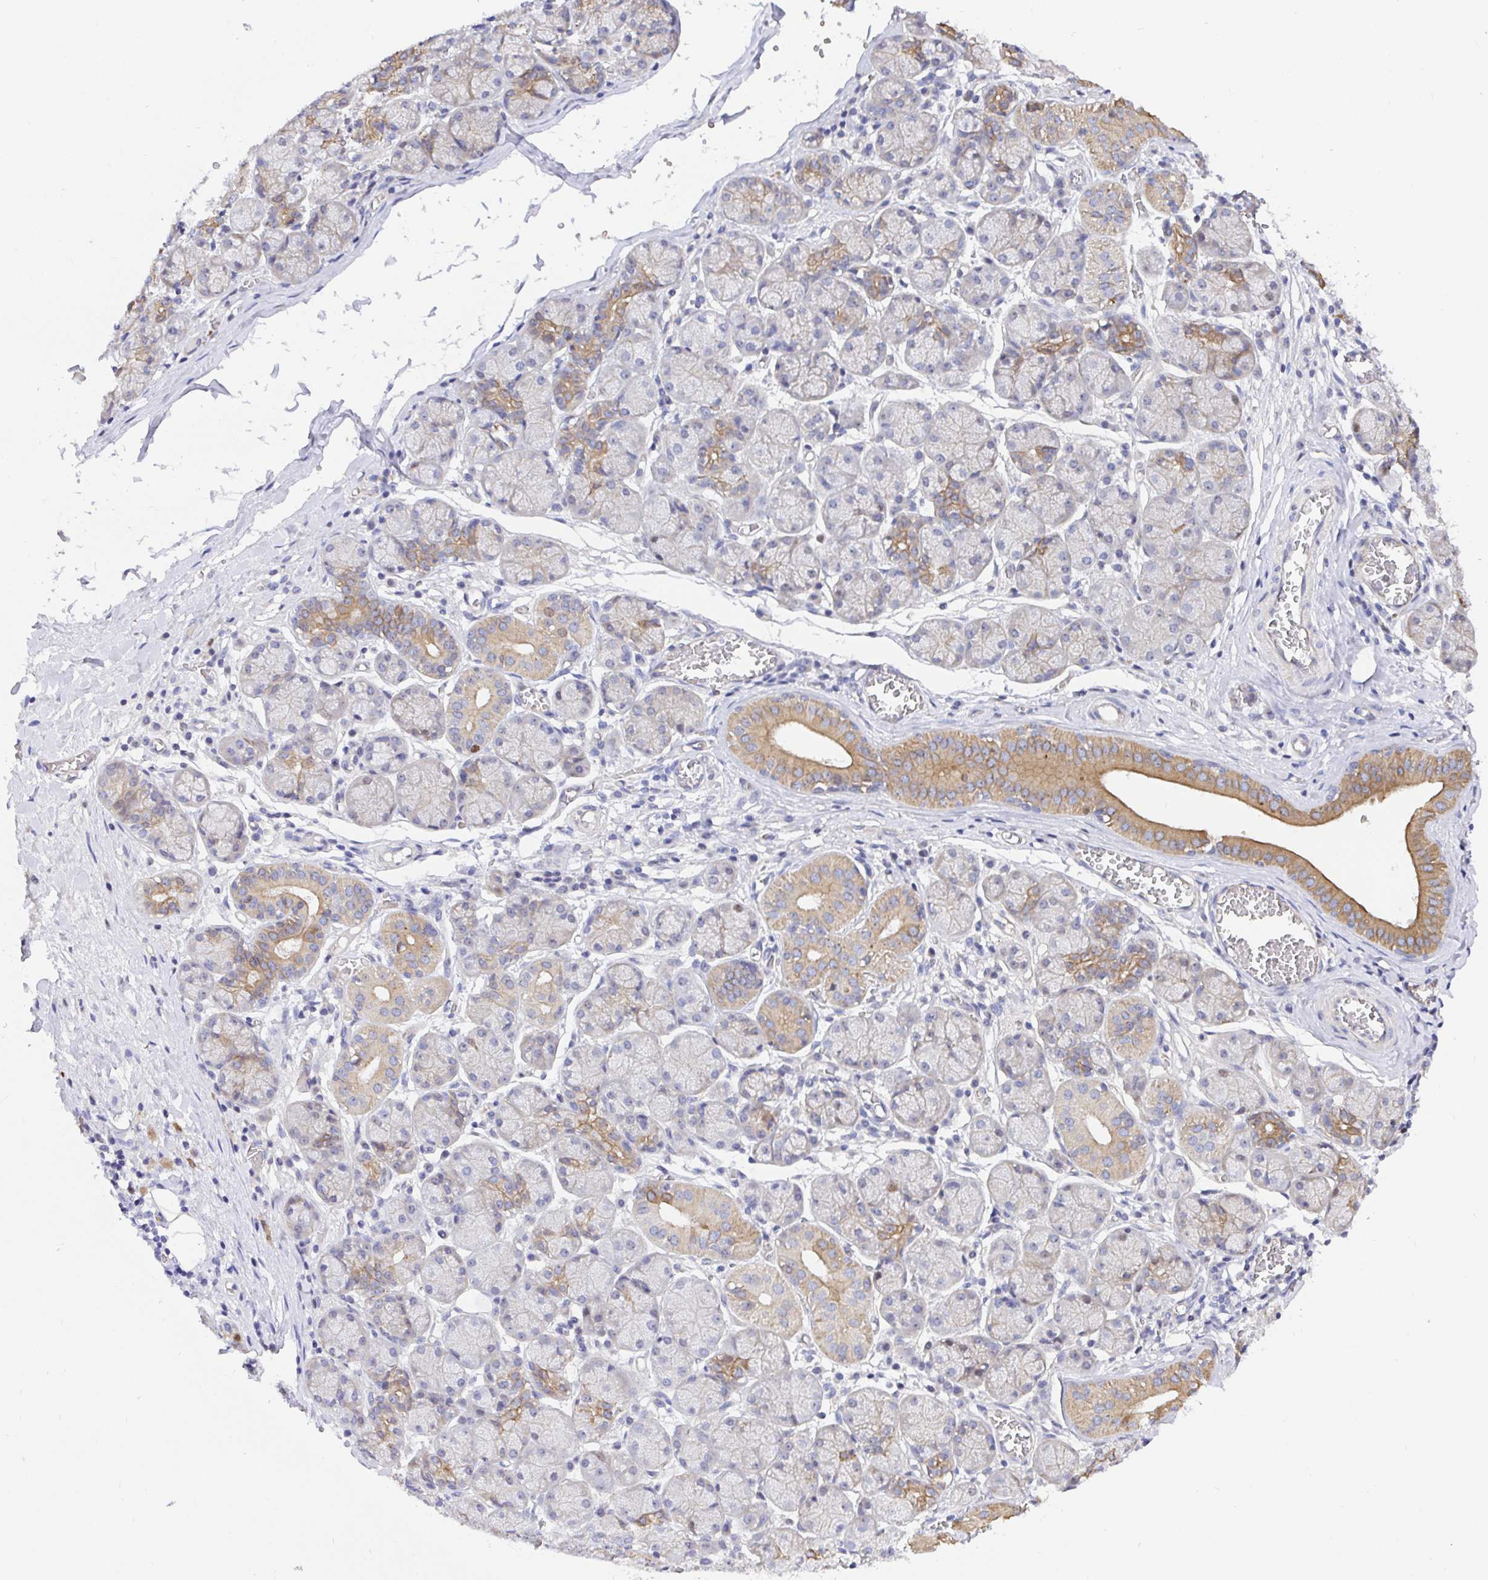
{"staining": {"intensity": "moderate", "quantity": "25%-75%", "location": "cytoplasmic/membranous"}, "tissue": "salivary gland", "cell_type": "Glandular cells", "image_type": "normal", "snomed": [{"axis": "morphology", "description": "Normal tissue, NOS"}, {"axis": "topography", "description": "Salivary gland"}], "caption": "The micrograph demonstrates a brown stain indicating the presence of a protein in the cytoplasmic/membranous of glandular cells in salivary gland. (Brightfield microscopy of DAB IHC at high magnification).", "gene": "TIMELESS", "patient": {"sex": "female", "age": 24}}